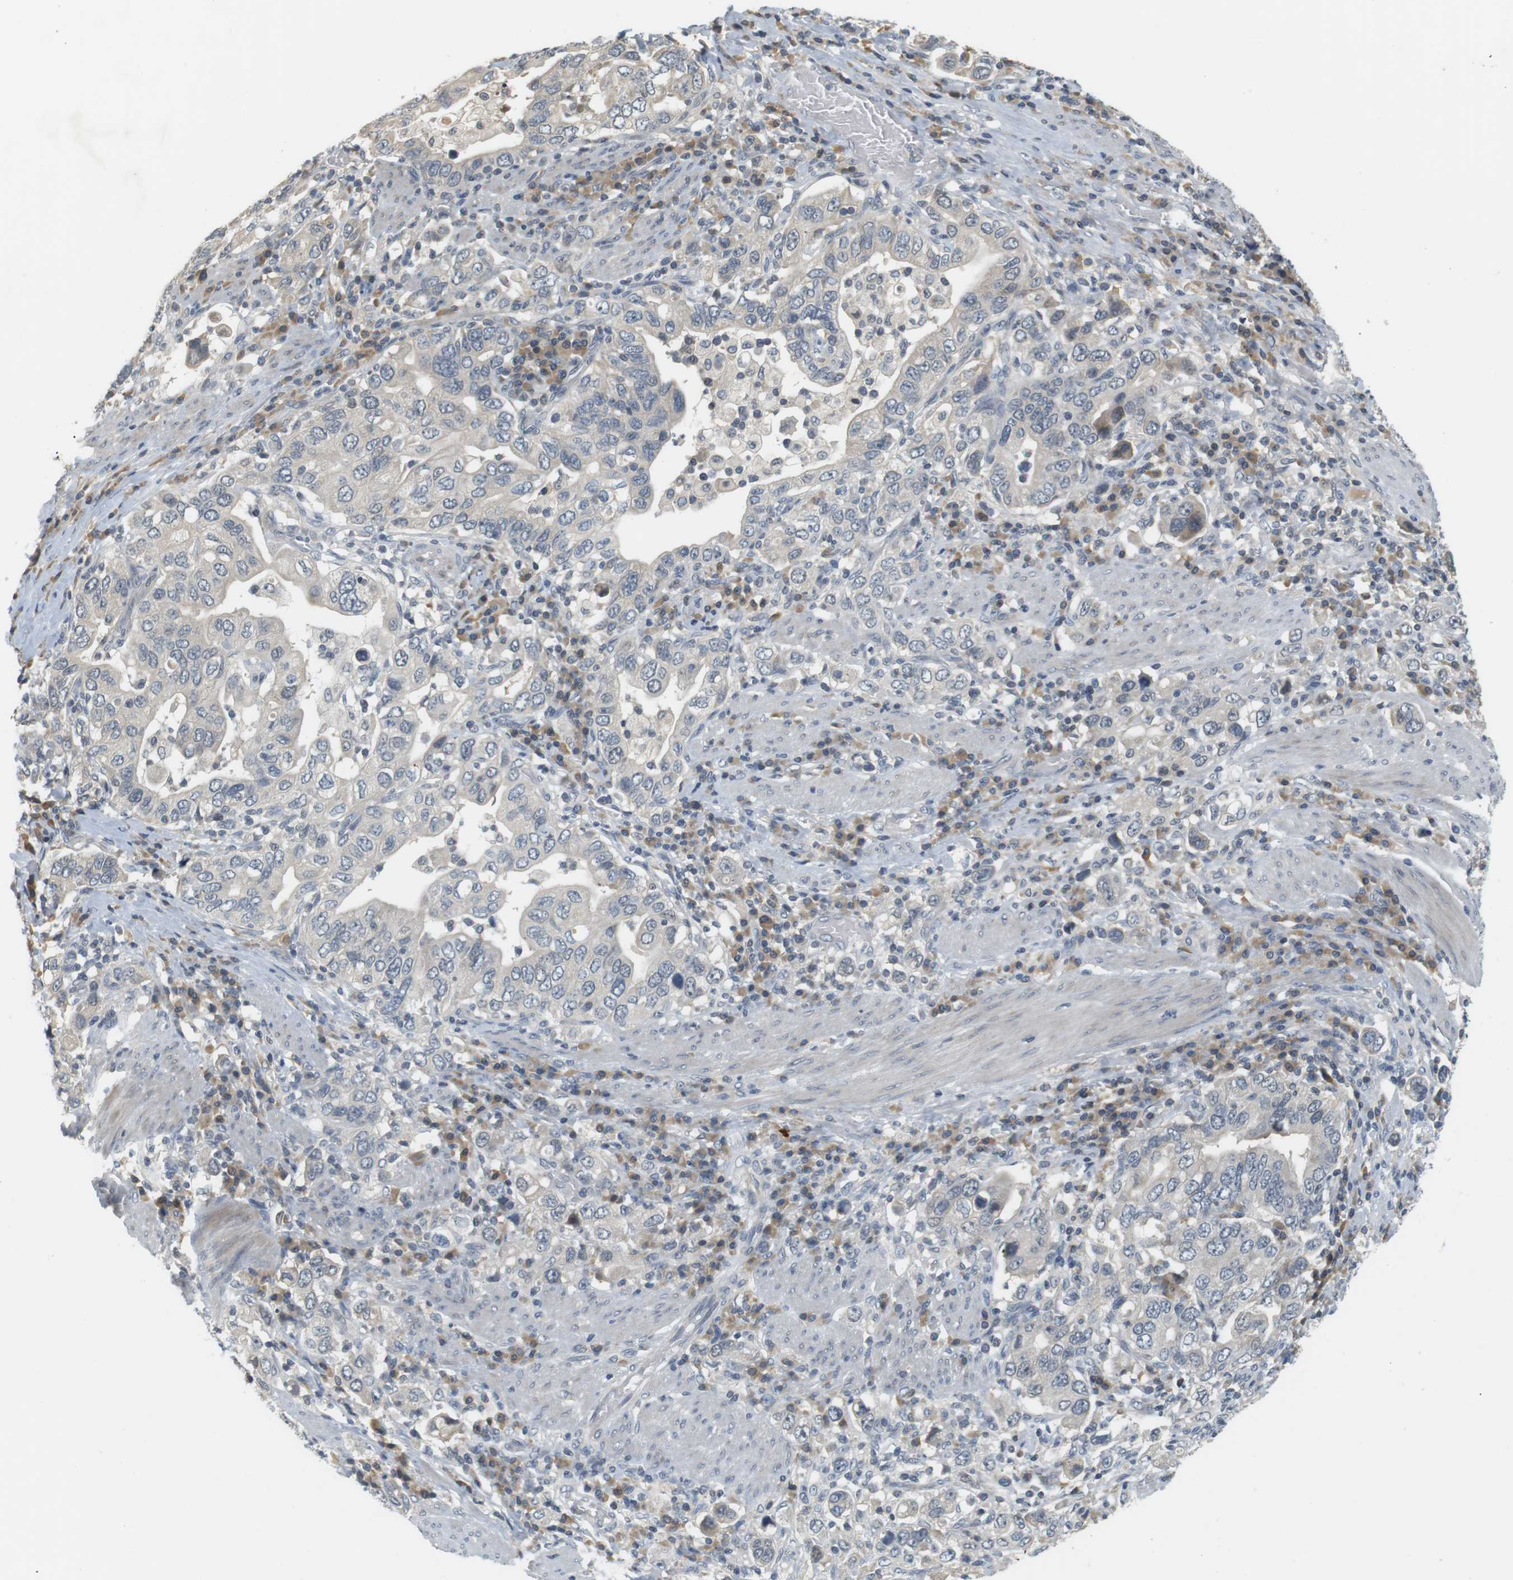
{"staining": {"intensity": "negative", "quantity": "none", "location": "none"}, "tissue": "stomach cancer", "cell_type": "Tumor cells", "image_type": "cancer", "snomed": [{"axis": "morphology", "description": "Adenocarcinoma, NOS"}, {"axis": "topography", "description": "Stomach, upper"}], "caption": "Tumor cells are negative for brown protein staining in stomach cancer.", "gene": "WNT7A", "patient": {"sex": "male", "age": 62}}